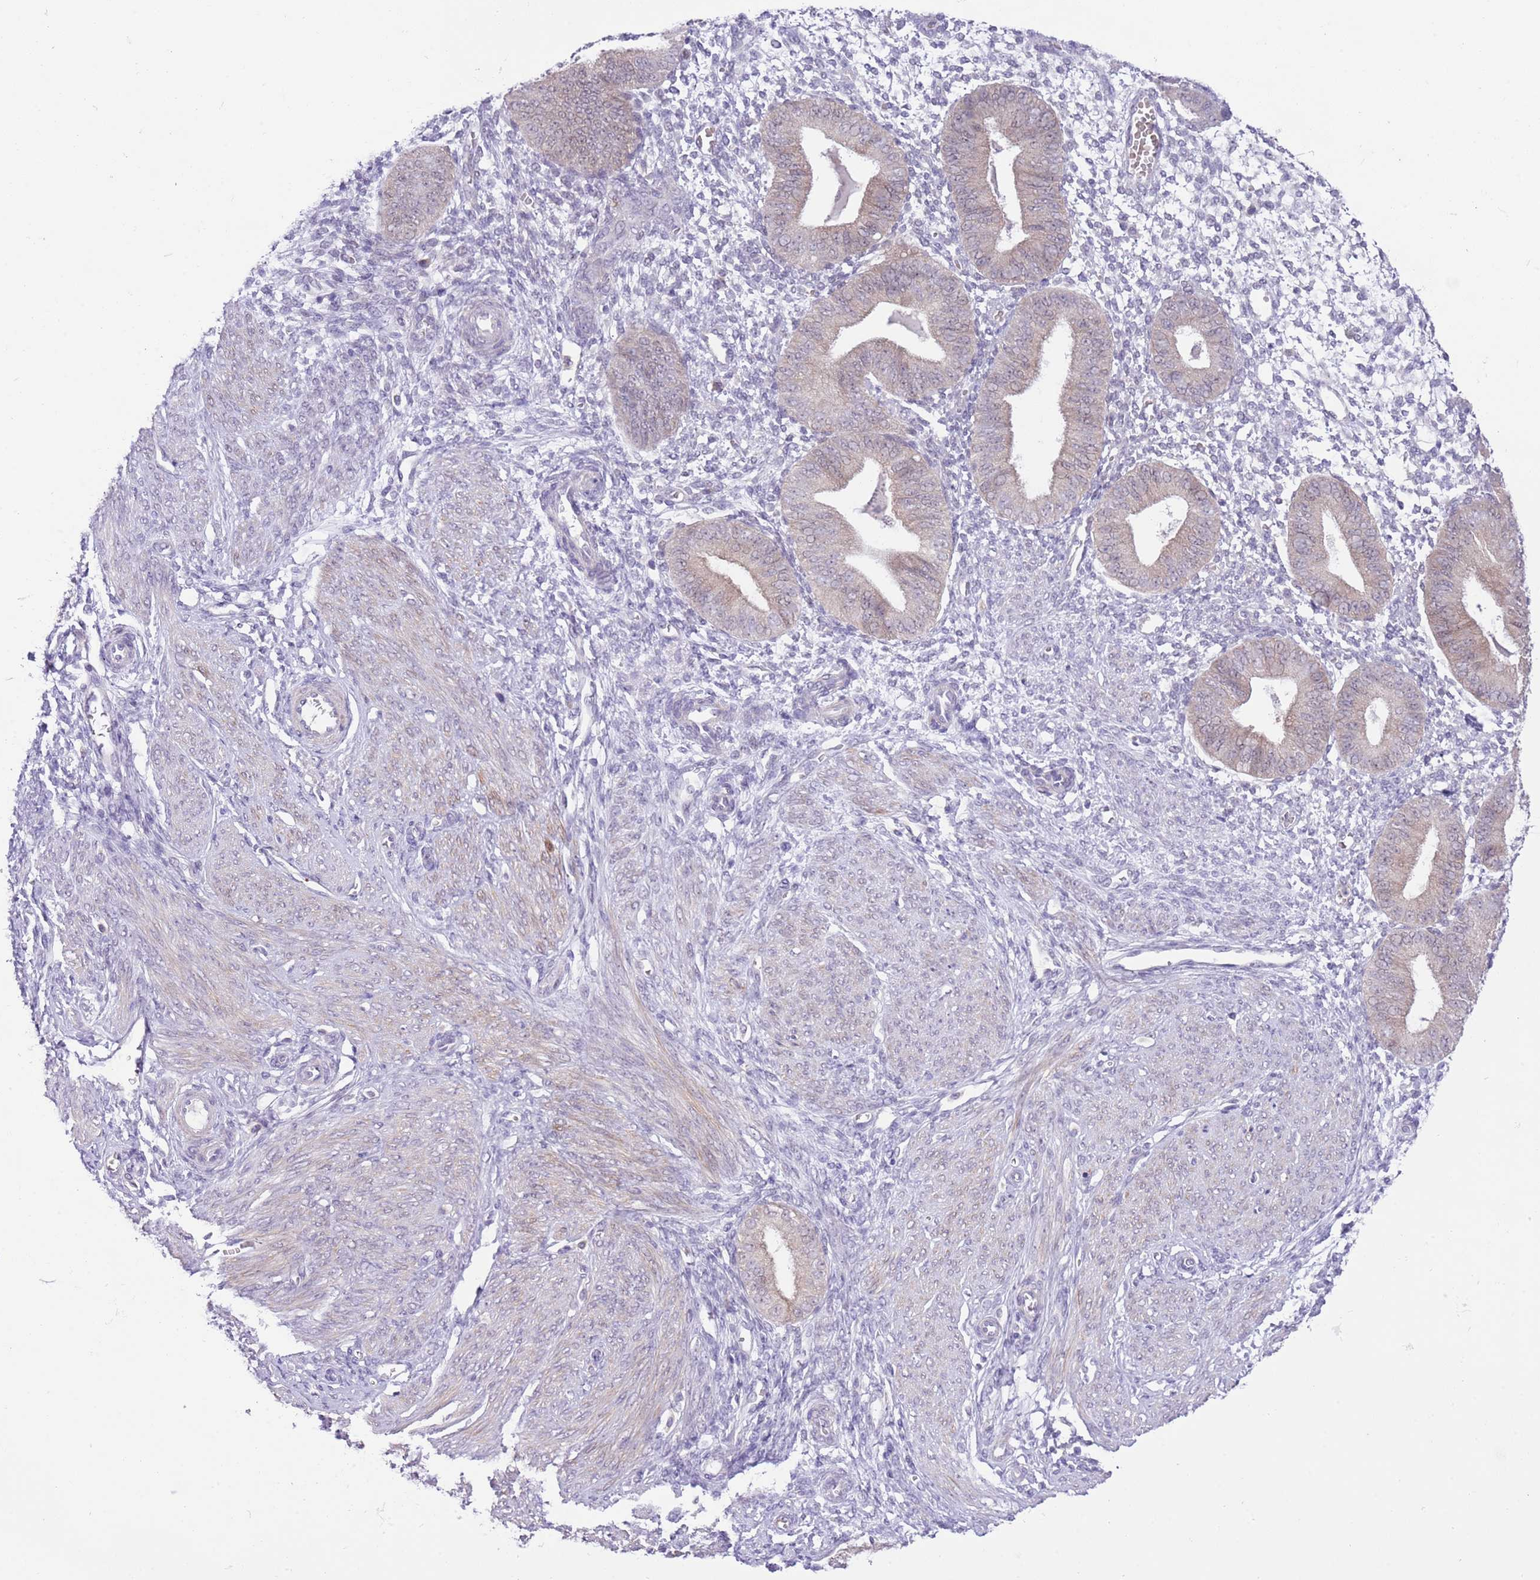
{"staining": {"intensity": "negative", "quantity": "none", "location": "none"}, "tissue": "endometrium", "cell_type": "Cells in endometrial stroma", "image_type": "normal", "snomed": [{"axis": "morphology", "description": "Normal tissue, NOS"}, {"axis": "topography", "description": "Endometrium"}], "caption": "This is an IHC image of benign human endometrium. There is no staining in cells in endometrial stroma.", "gene": "GALK2", "patient": {"sex": "female", "age": 49}}